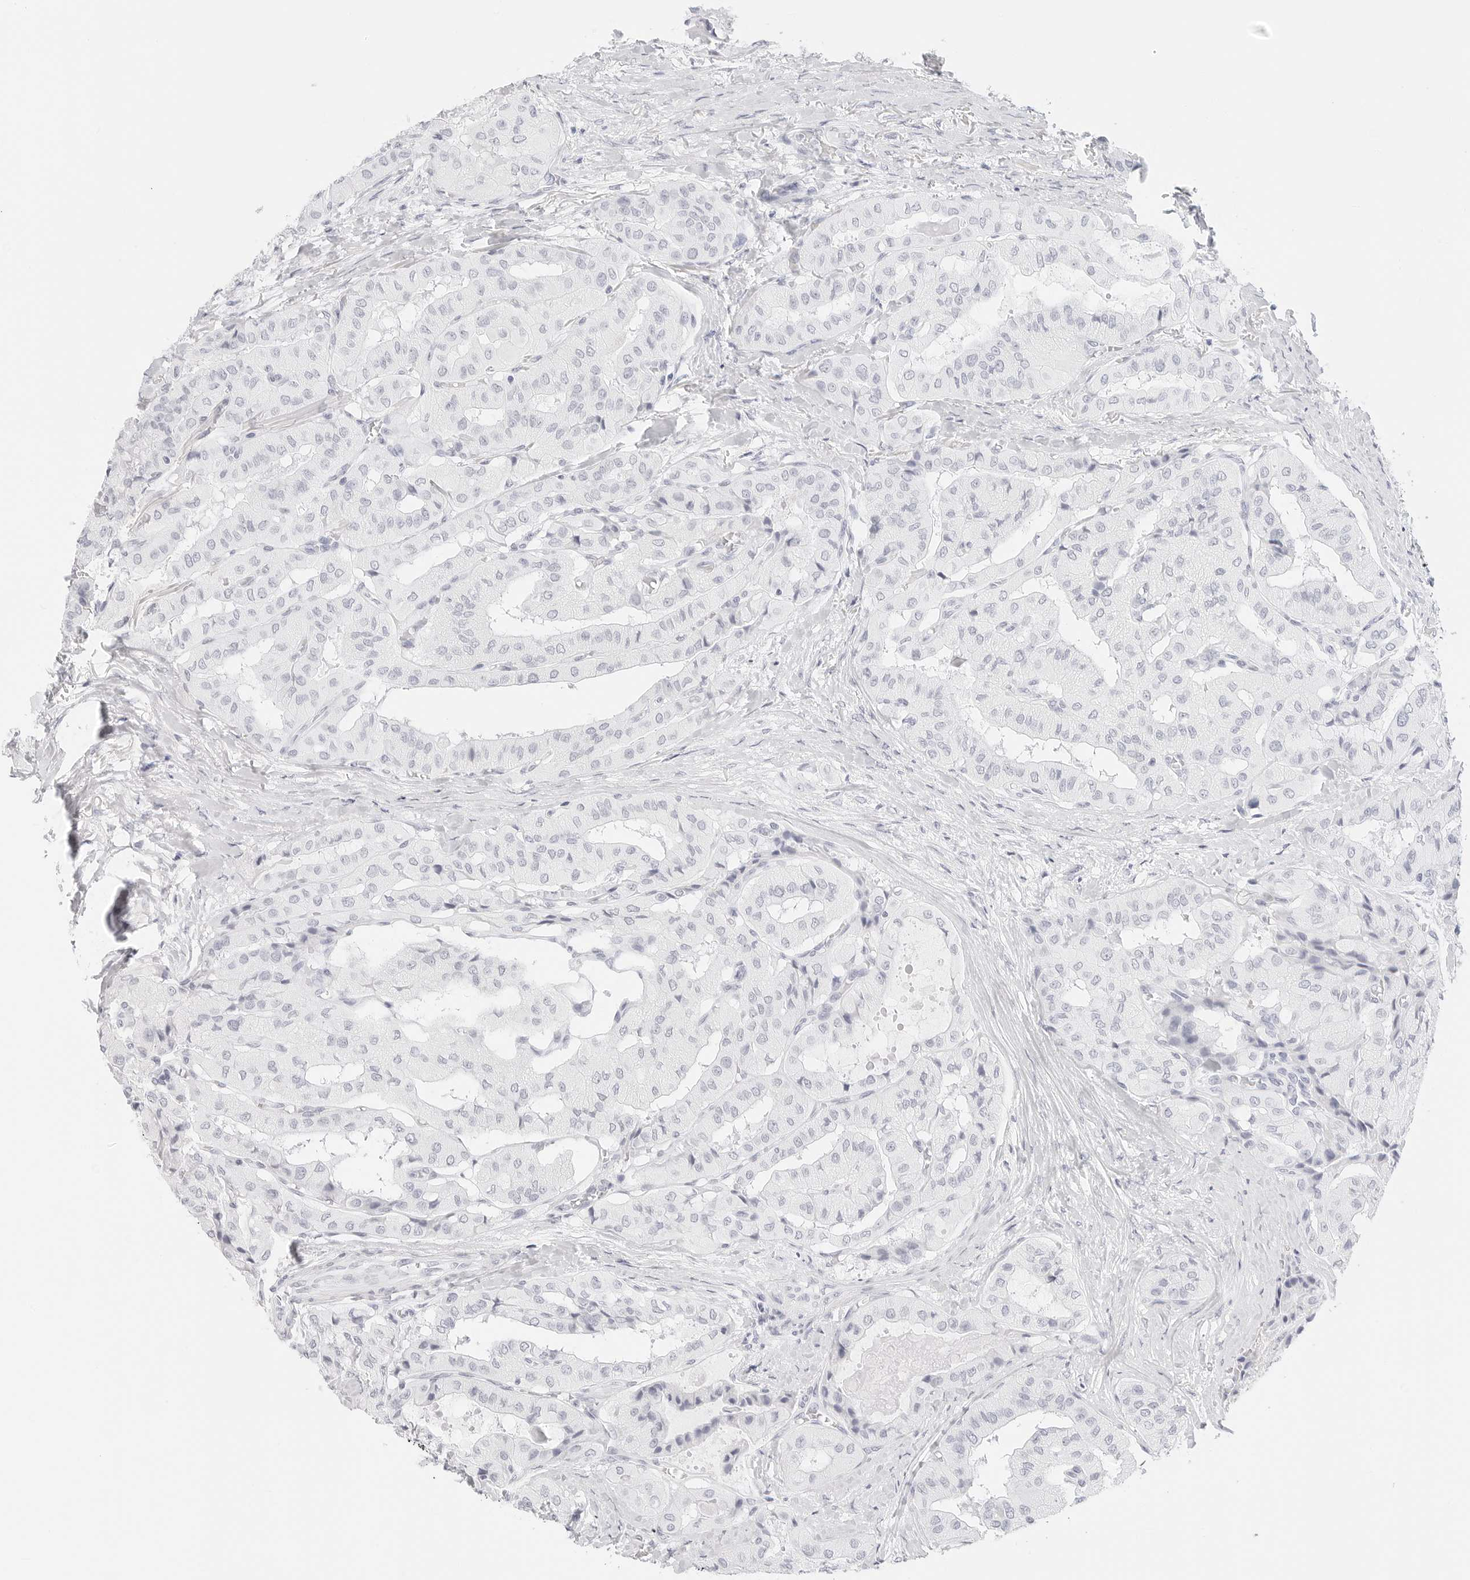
{"staining": {"intensity": "negative", "quantity": "none", "location": "none"}, "tissue": "thyroid cancer", "cell_type": "Tumor cells", "image_type": "cancer", "snomed": [{"axis": "morphology", "description": "Papillary adenocarcinoma, NOS"}, {"axis": "topography", "description": "Thyroid gland"}], "caption": "Papillary adenocarcinoma (thyroid) stained for a protein using IHC displays no staining tumor cells.", "gene": "TFF2", "patient": {"sex": "female", "age": 59}}